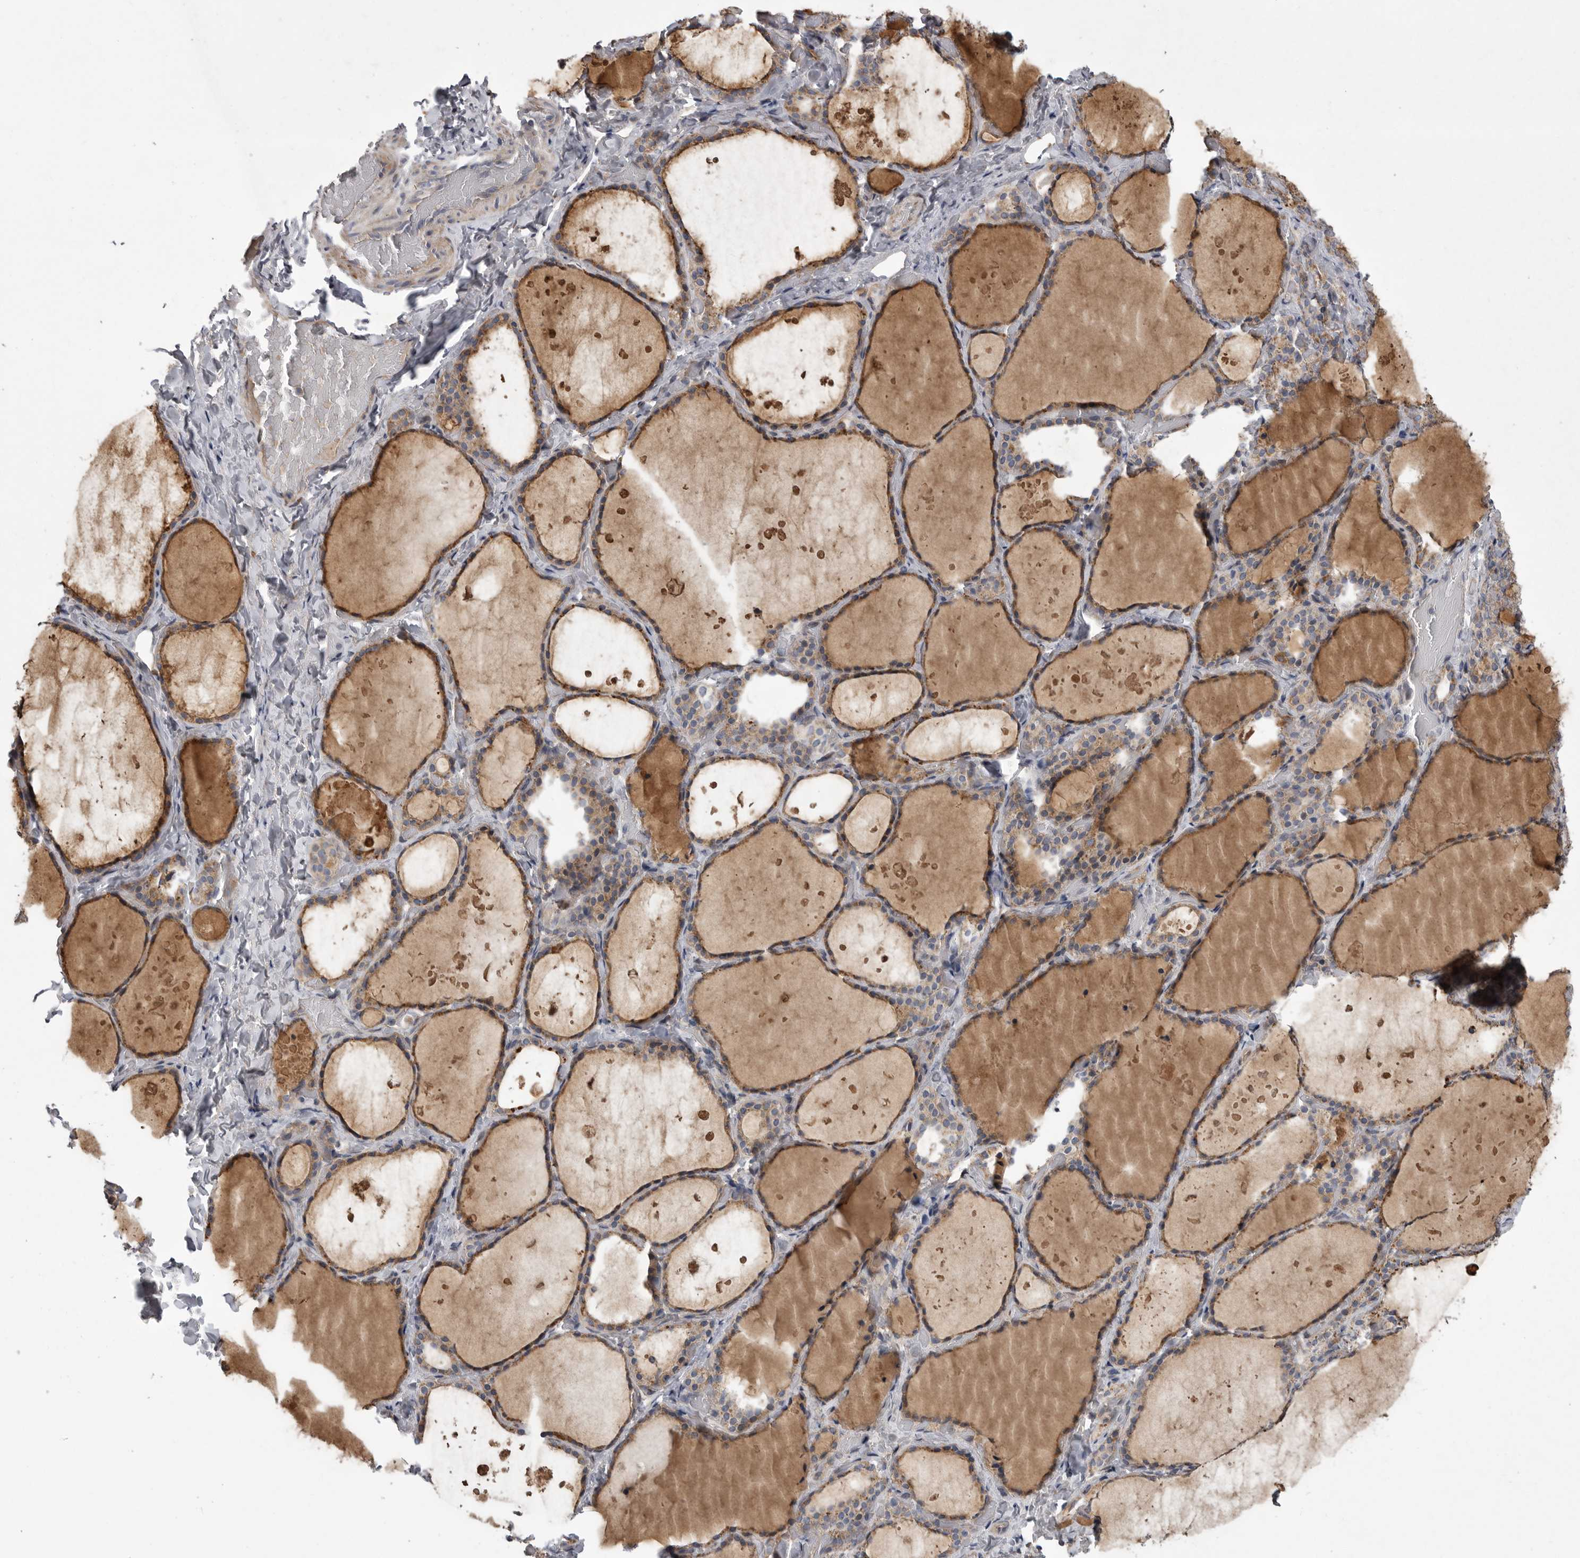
{"staining": {"intensity": "moderate", "quantity": ">75%", "location": "cytoplasmic/membranous"}, "tissue": "thyroid gland", "cell_type": "Glandular cells", "image_type": "normal", "snomed": [{"axis": "morphology", "description": "Normal tissue, NOS"}, {"axis": "topography", "description": "Thyroid gland"}], "caption": "Protein expression analysis of benign thyroid gland shows moderate cytoplasmic/membranous positivity in approximately >75% of glandular cells.", "gene": "CRP", "patient": {"sex": "female", "age": 44}}